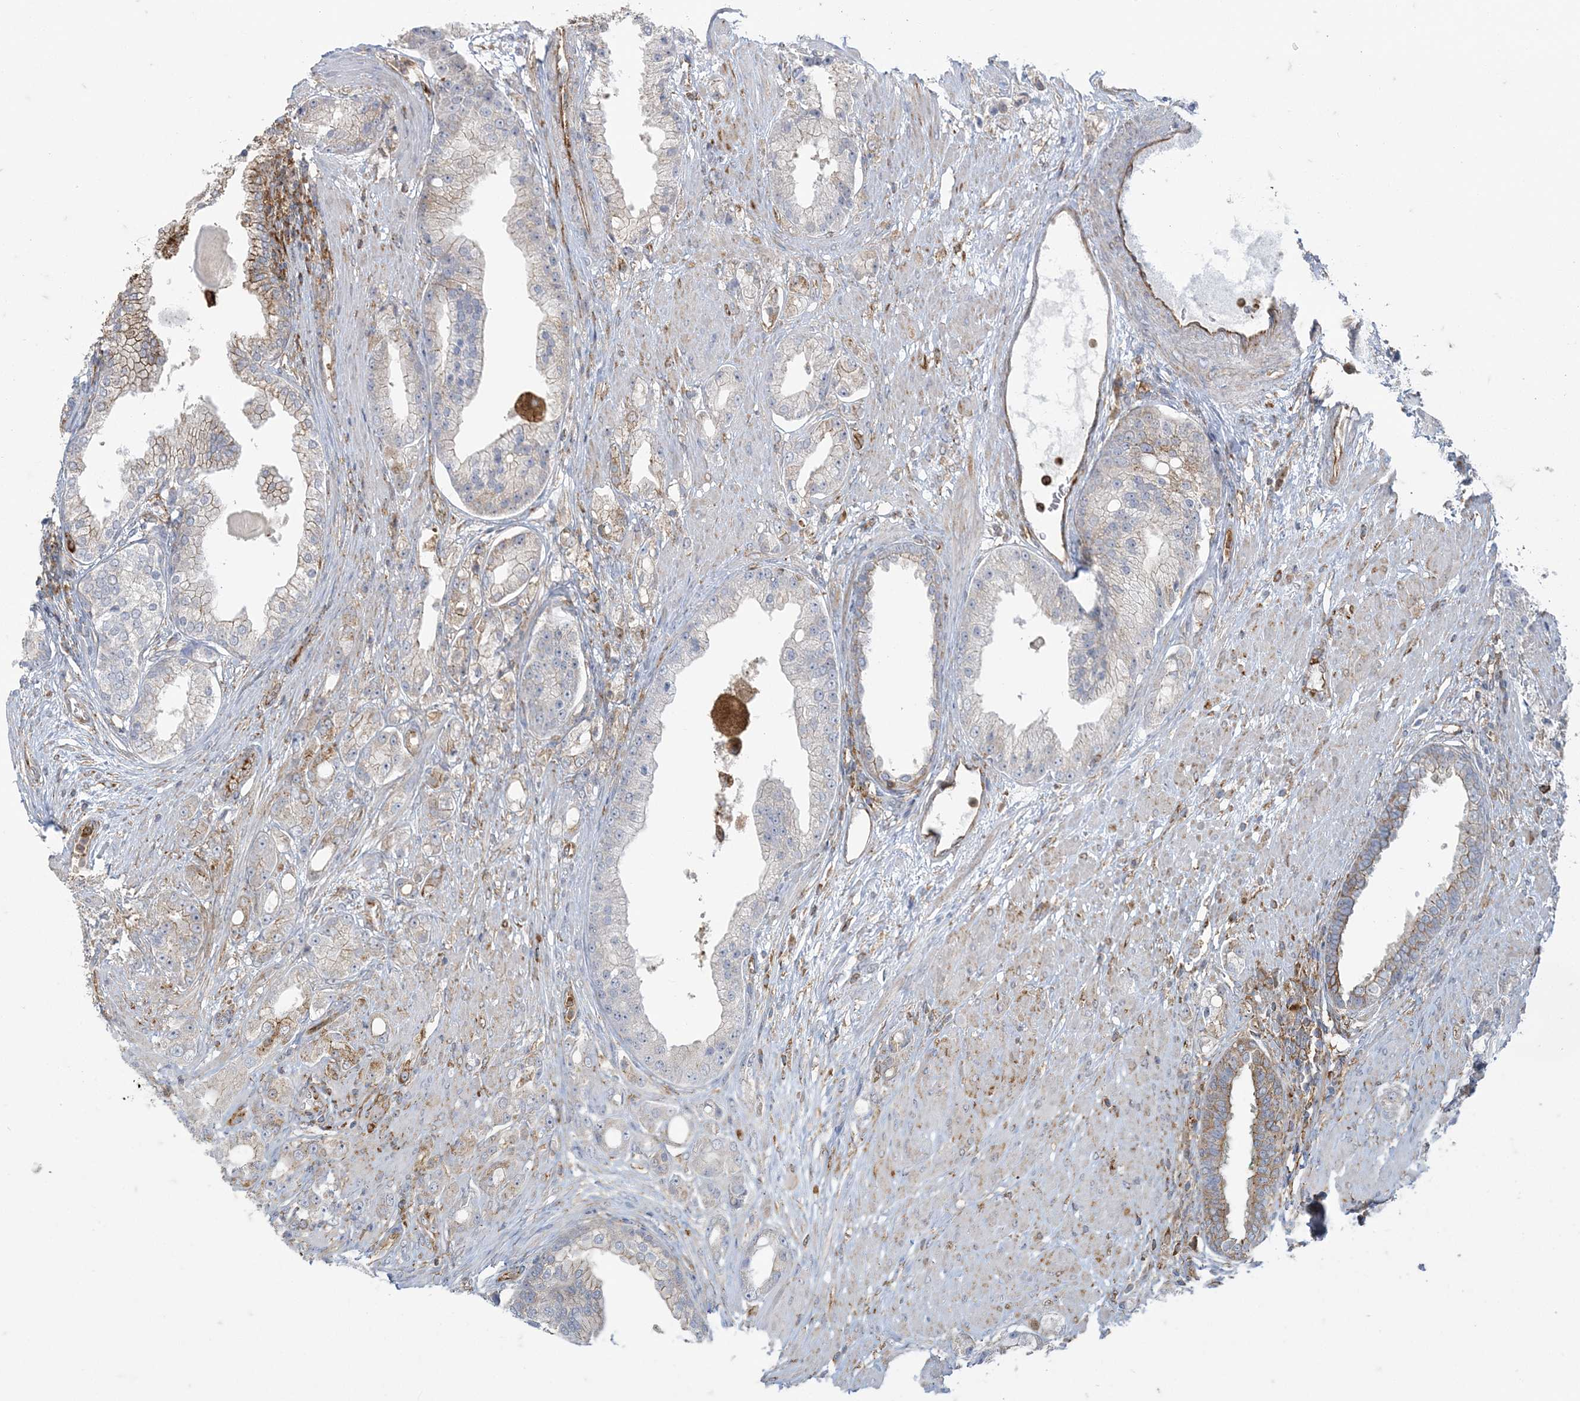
{"staining": {"intensity": "weak", "quantity": "<25%", "location": "cytoplasmic/membranous"}, "tissue": "prostate cancer", "cell_type": "Tumor cells", "image_type": "cancer", "snomed": [{"axis": "morphology", "description": "Adenocarcinoma, Low grade"}, {"axis": "topography", "description": "Prostate"}], "caption": "Immunohistochemistry (IHC) photomicrograph of low-grade adenocarcinoma (prostate) stained for a protein (brown), which displays no staining in tumor cells.", "gene": "DERL3", "patient": {"sex": "male", "age": 67}}